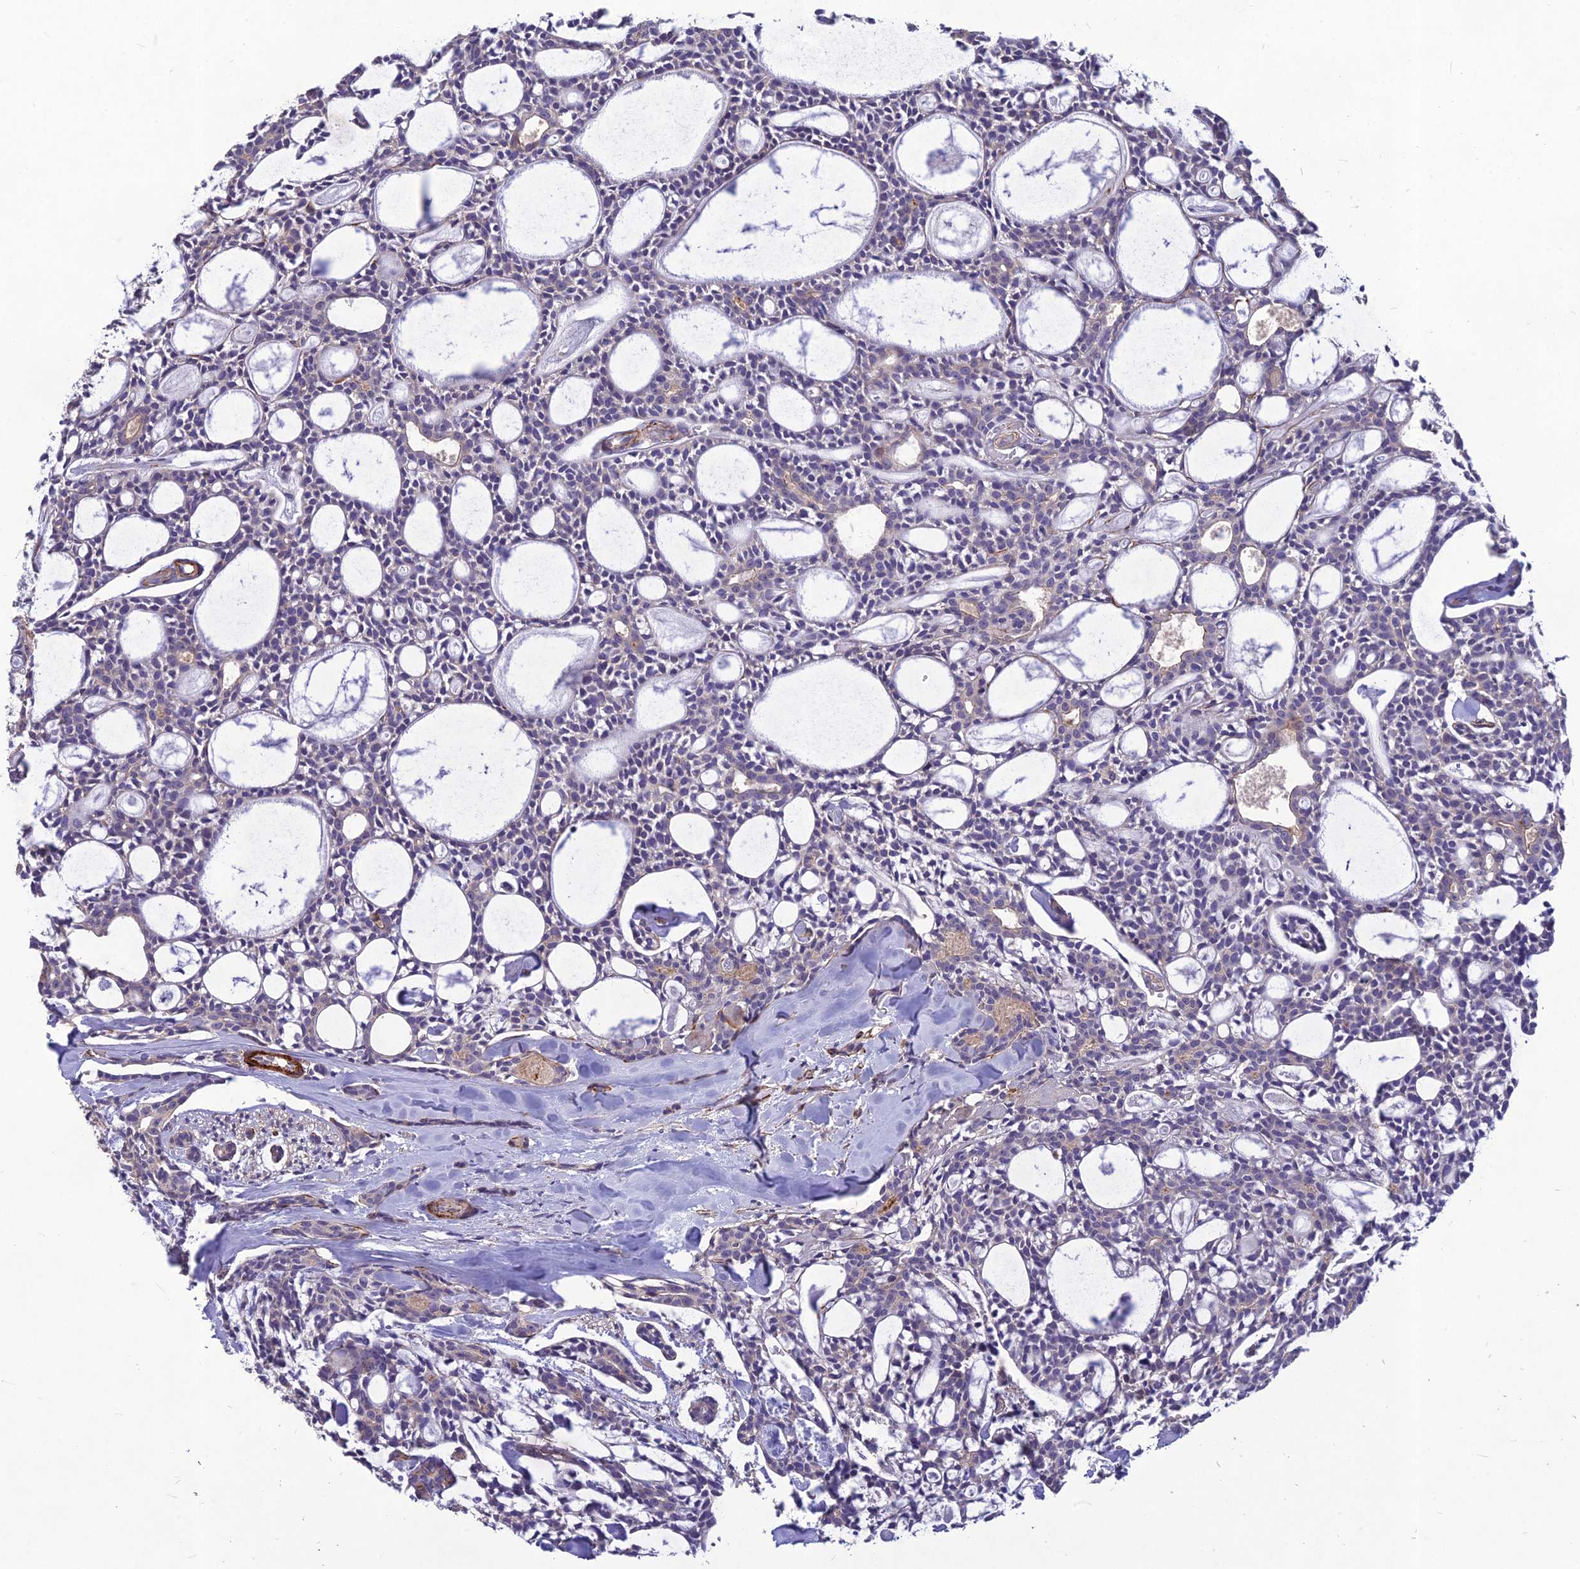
{"staining": {"intensity": "negative", "quantity": "none", "location": "none"}, "tissue": "head and neck cancer", "cell_type": "Tumor cells", "image_type": "cancer", "snomed": [{"axis": "morphology", "description": "Adenocarcinoma, NOS"}, {"axis": "topography", "description": "Salivary gland"}, {"axis": "topography", "description": "Head-Neck"}], "caption": "The micrograph demonstrates no staining of tumor cells in adenocarcinoma (head and neck).", "gene": "CLUH", "patient": {"sex": "male", "age": 55}}